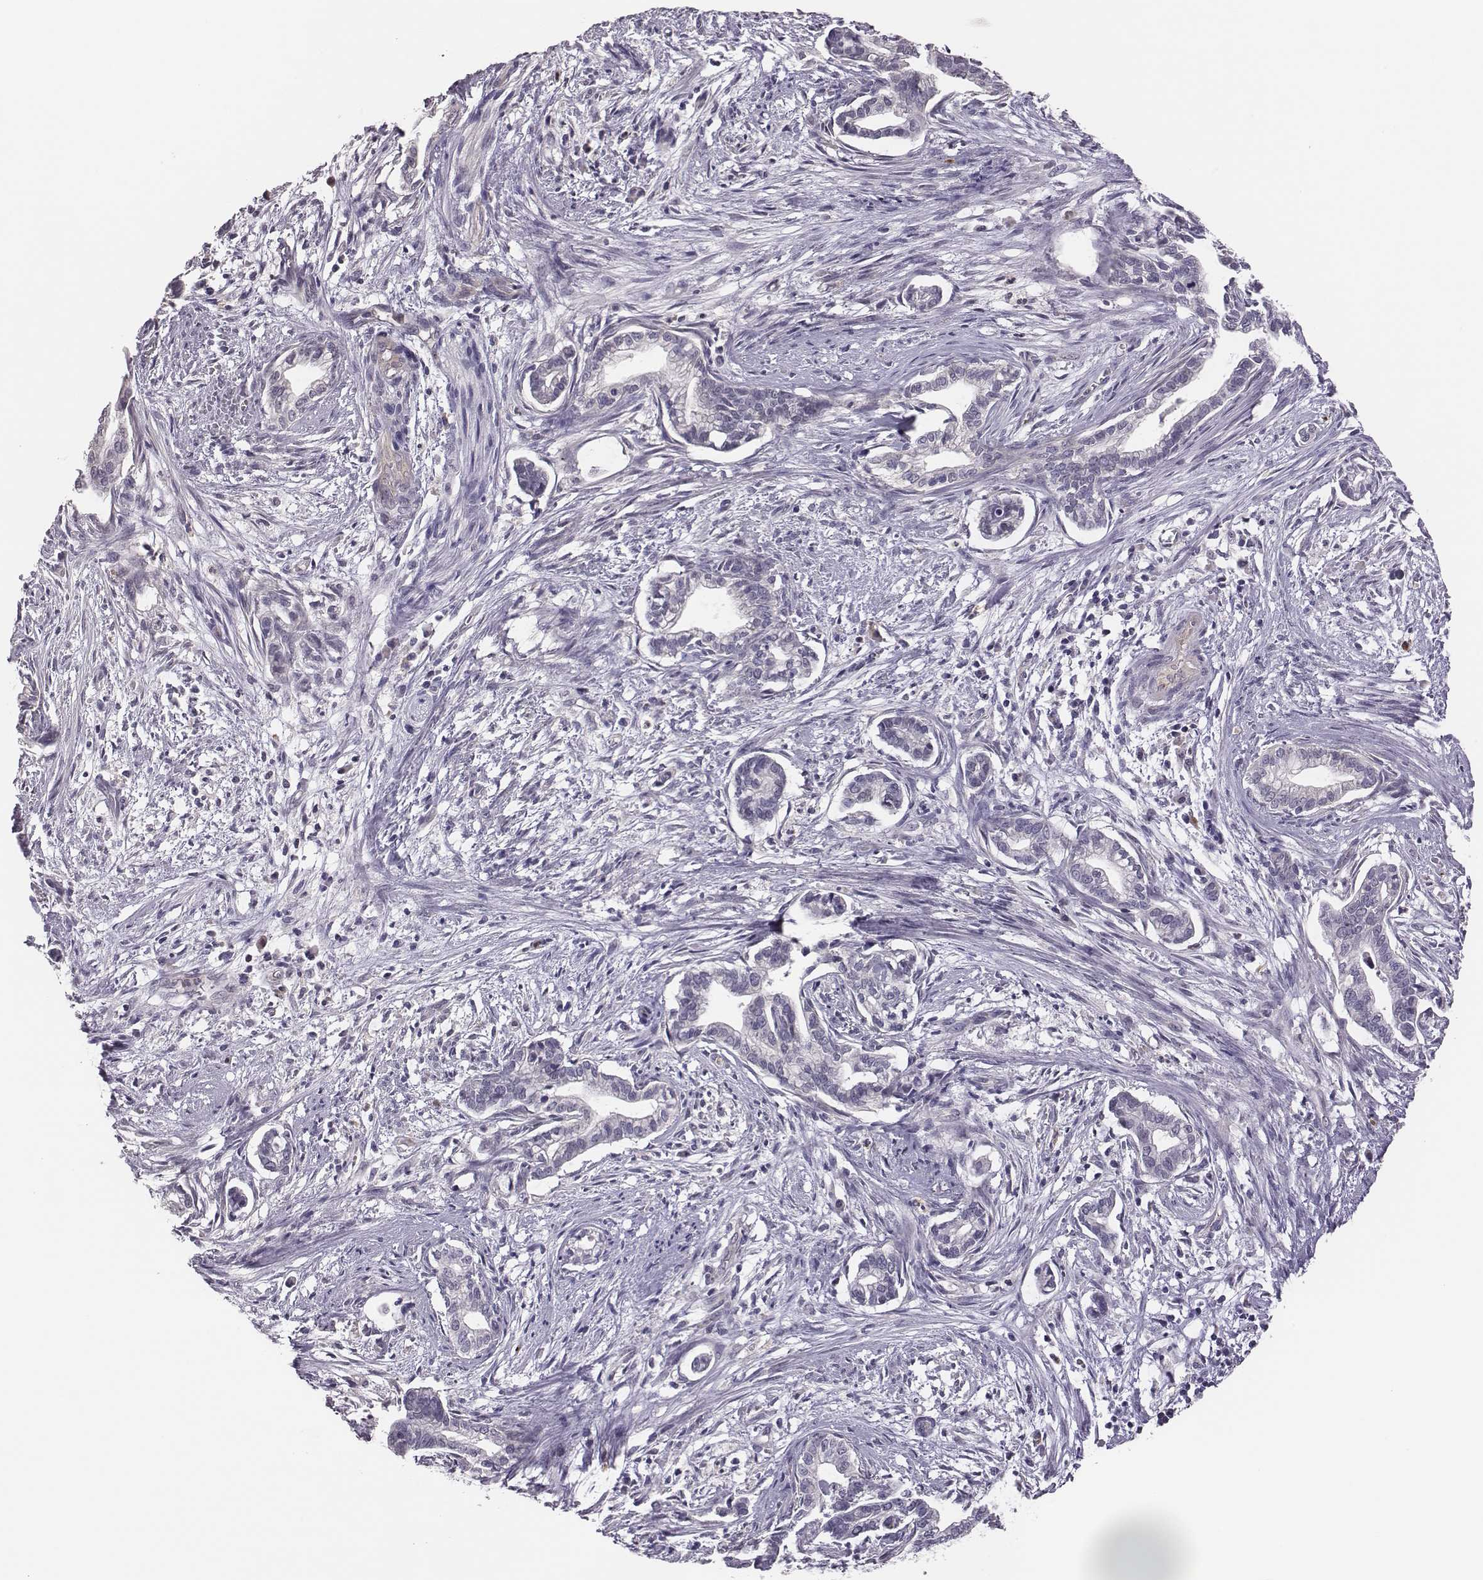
{"staining": {"intensity": "negative", "quantity": "none", "location": "none"}, "tissue": "cervical cancer", "cell_type": "Tumor cells", "image_type": "cancer", "snomed": [{"axis": "morphology", "description": "Adenocarcinoma, NOS"}, {"axis": "topography", "description": "Cervix"}], "caption": "Human cervical cancer stained for a protein using immunohistochemistry (IHC) demonstrates no staining in tumor cells.", "gene": "KMO", "patient": {"sex": "female", "age": 62}}